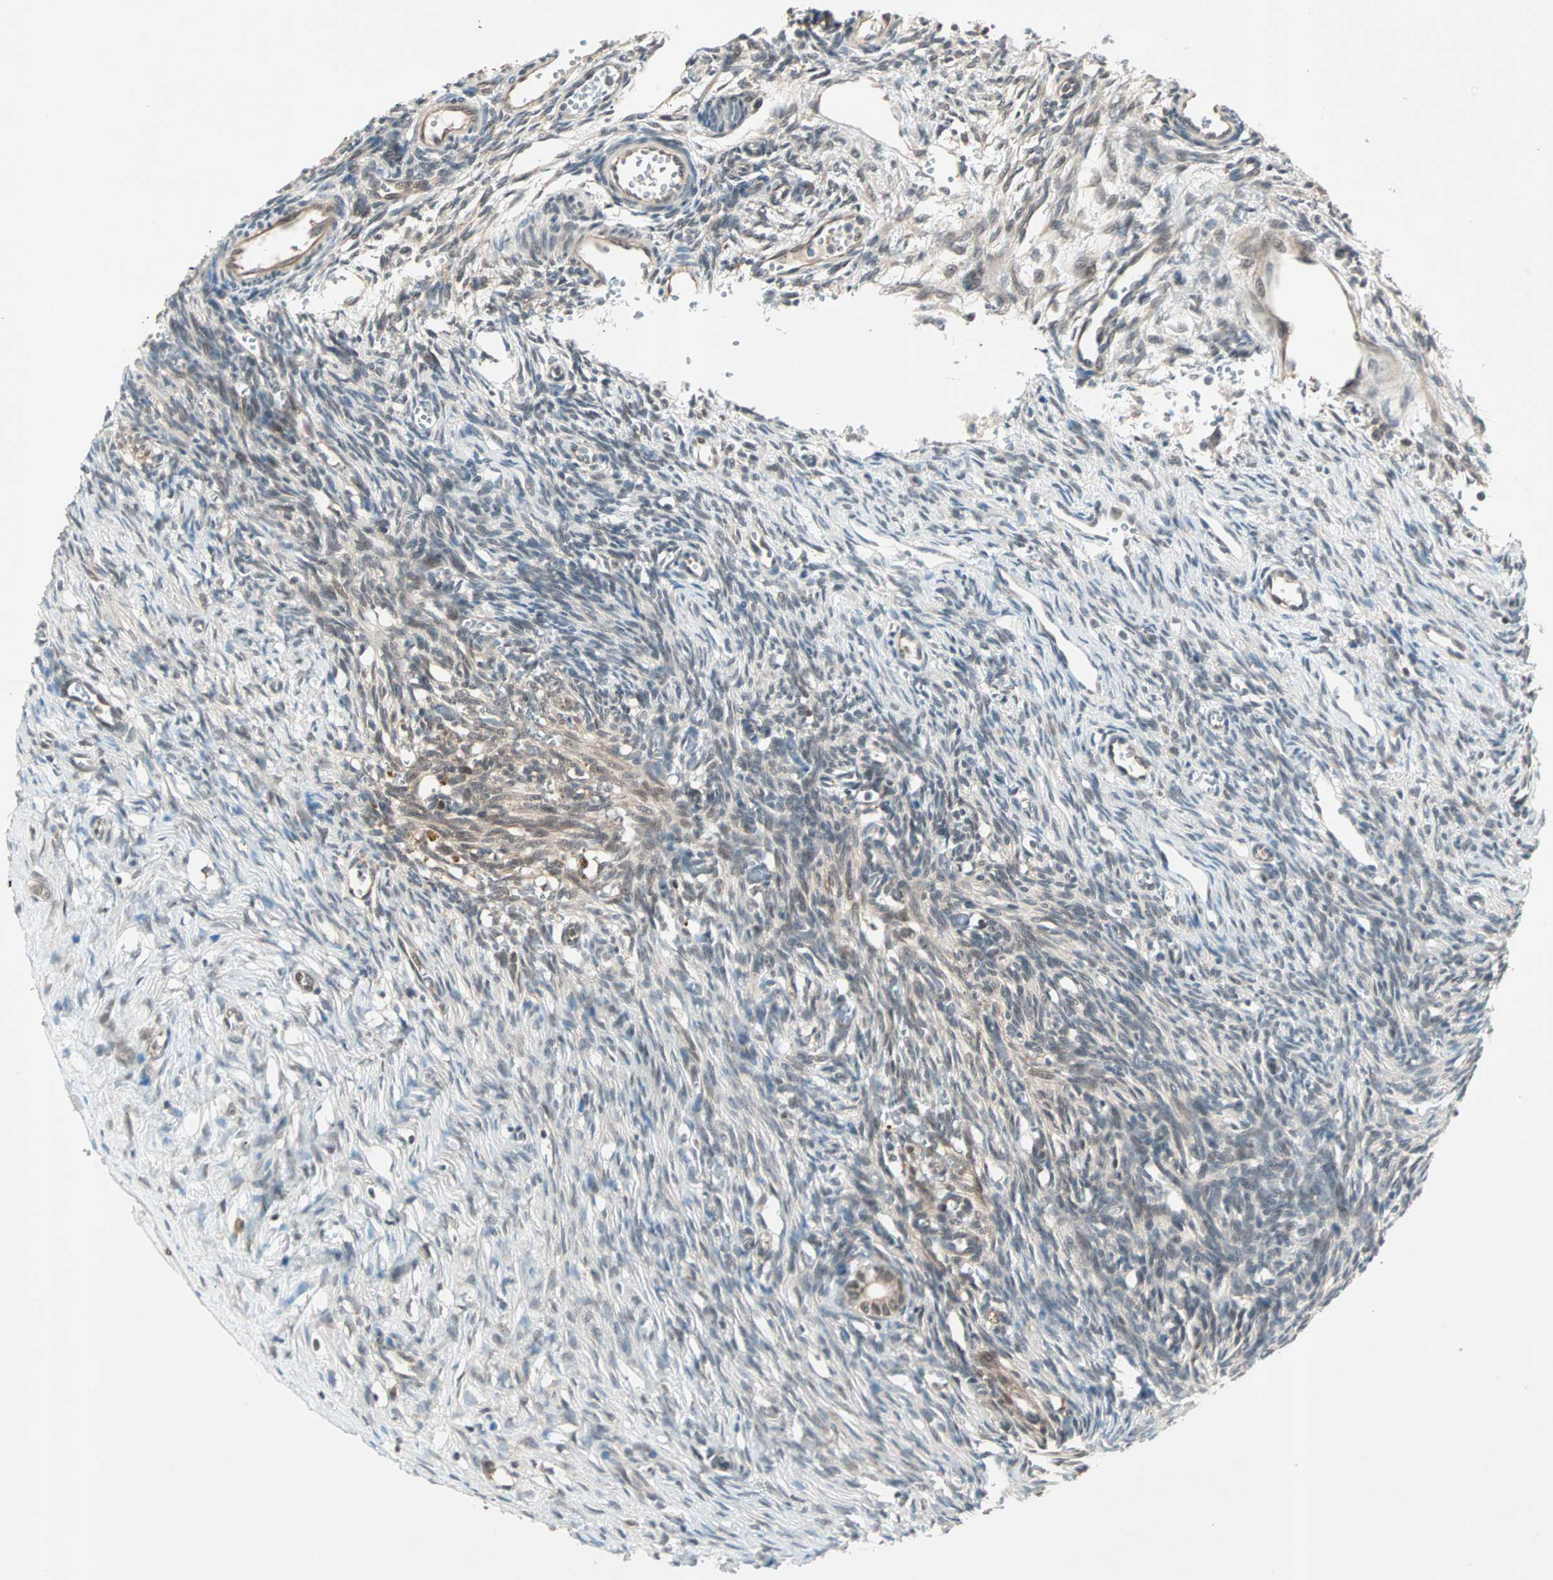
{"staining": {"intensity": "moderate", "quantity": ">75%", "location": "cytoplasmic/membranous"}, "tissue": "ovary", "cell_type": "Follicle cells", "image_type": "normal", "snomed": [{"axis": "morphology", "description": "Normal tissue, NOS"}, {"axis": "topography", "description": "Ovary"}], "caption": "High-magnification brightfield microscopy of benign ovary stained with DAB (3,3'-diaminobenzidine) (brown) and counterstained with hematoxylin (blue). follicle cells exhibit moderate cytoplasmic/membranous expression is appreciated in about>75% of cells.", "gene": "PGBD1", "patient": {"sex": "female", "age": 33}}